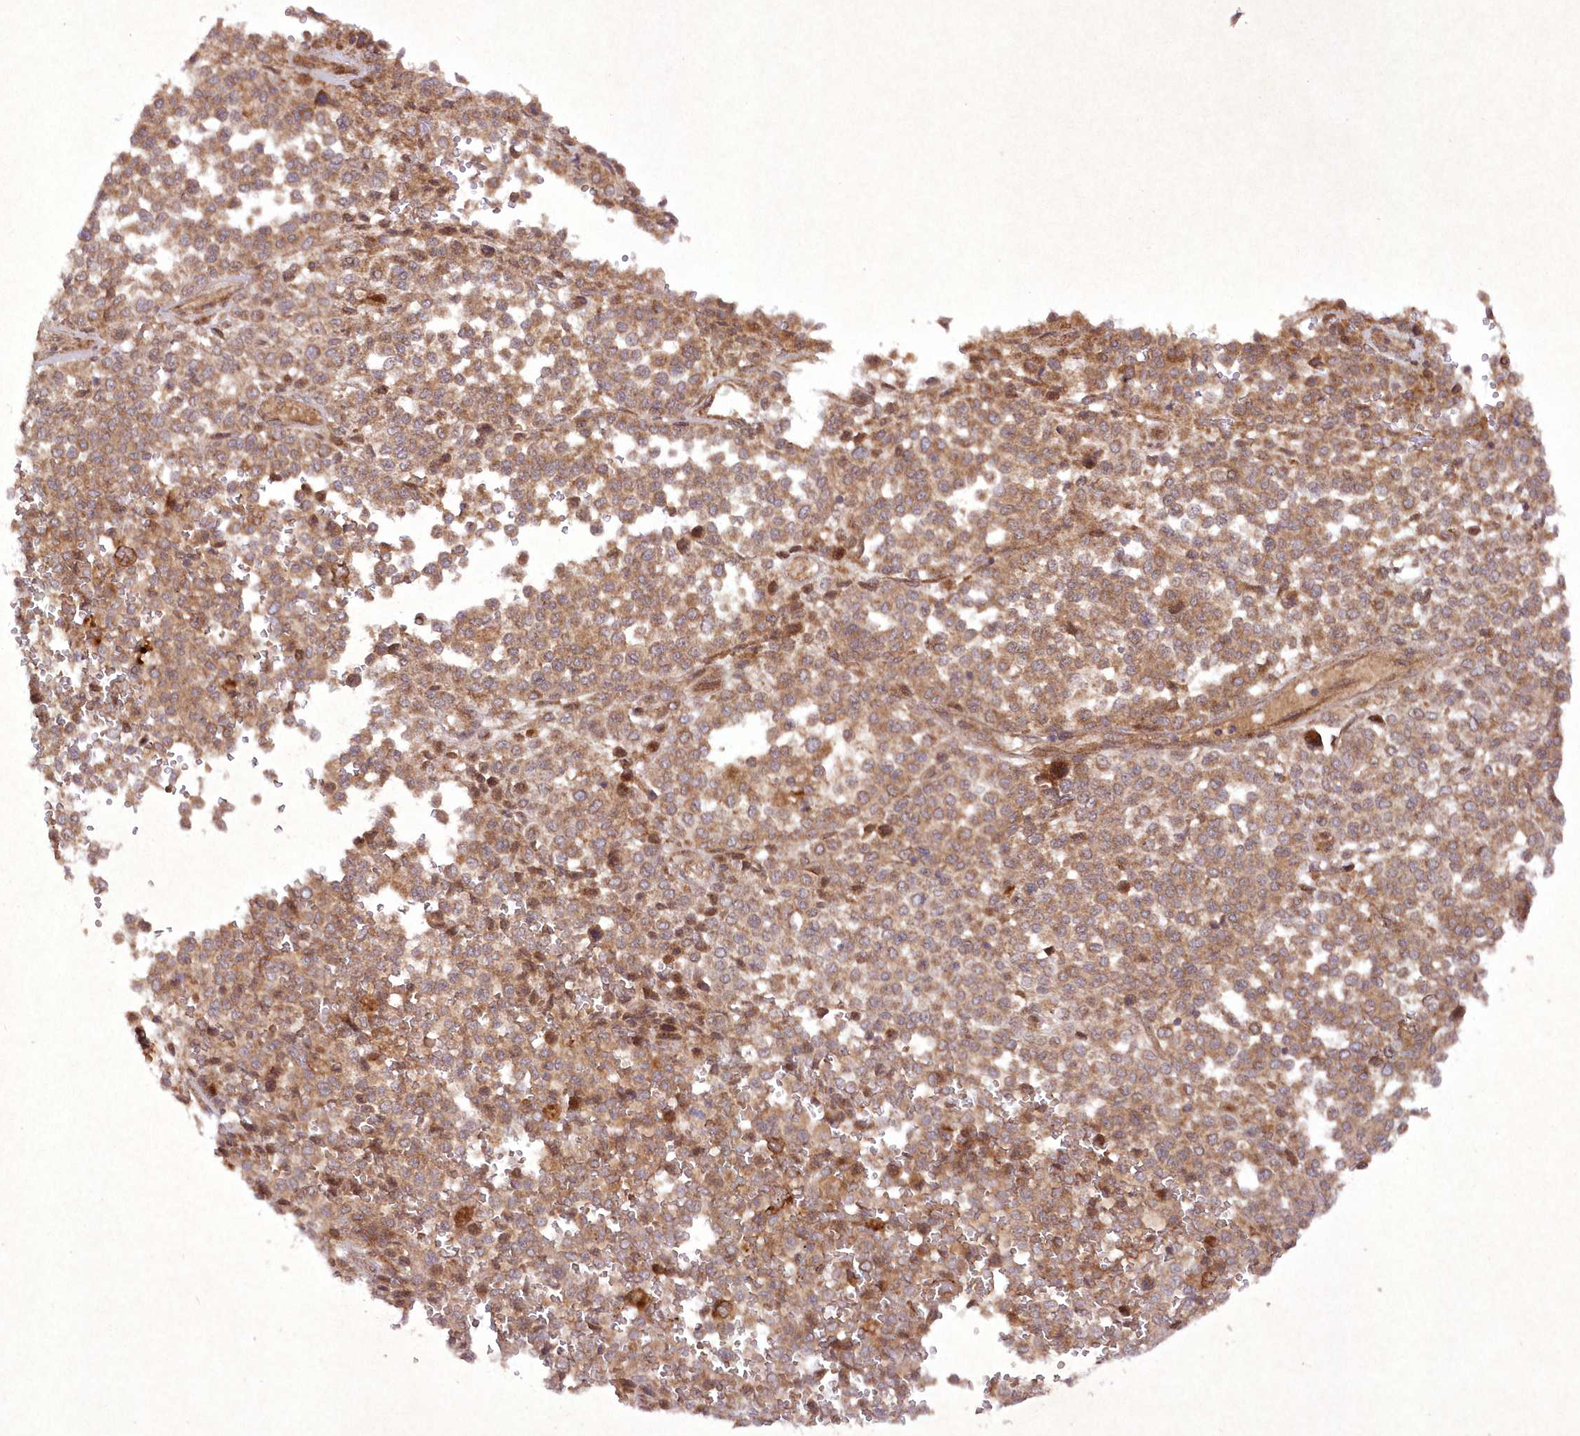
{"staining": {"intensity": "moderate", "quantity": ">75%", "location": "cytoplasmic/membranous"}, "tissue": "melanoma", "cell_type": "Tumor cells", "image_type": "cancer", "snomed": [{"axis": "morphology", "description": "Malignant melanoma, Metastatic site"}, {"axis": "topography", "description": "Pancreas"}], "caption": "Immunohistochemical staining of melanoma exhibits moderate cytoplasmic/membranous protein staining in about >75% of tumor cells. The staining was performed using DAB (3,3'-diaminobenzidine), with brown indicating positive protein expression. Nuclei are stained blue with hematoxylin.", "gene": "APOM", "patient": {"sex": "female", "age": 30}}